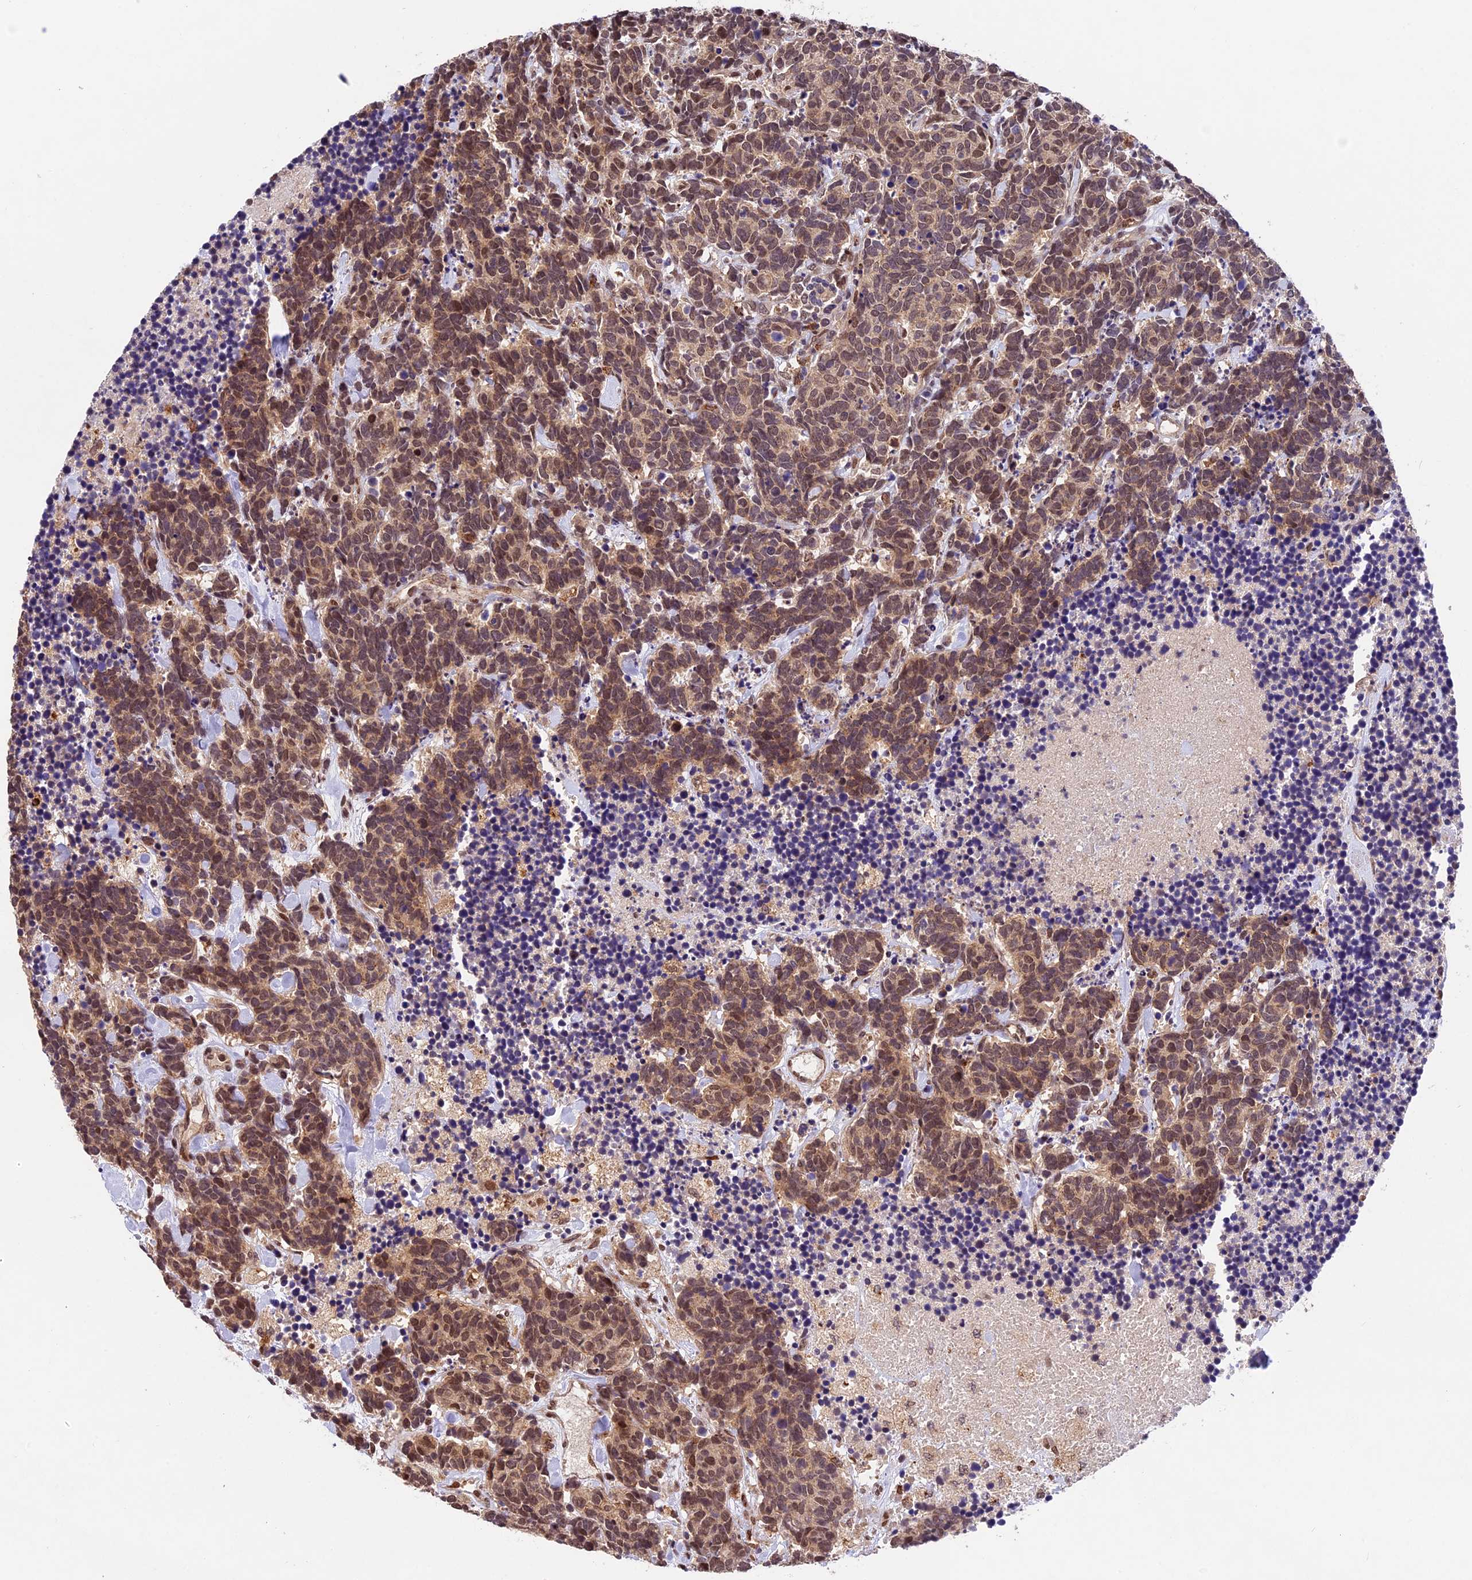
{"staining": {"intensity": "moderate", "quantity": ">75%", "location": "cytoplasmic/membranous,nuclear"}, "tissue": "carcinoid", "cell_type": "Tumor cells", "image_type": "cancer", "snomed": [{"axis": "morphology", "description": "Carcinoma, NOS"}, {"axis": "morphology", "description": "Carcinoid, malignant, NOS"}, {"axis": "topography", "description": "Prostate"}], "caption": "Immunohistochemistry (IHC) (DAB (3,3'-diaminobenzidine)) staining of carcinoid (malignant) displays moderate cytoplasmic/membranous and nuclear protein positivity in approximately >75% of tumor cells.", "gene": "CCSER1", "patient": {"sex": "male", "age": 57}}